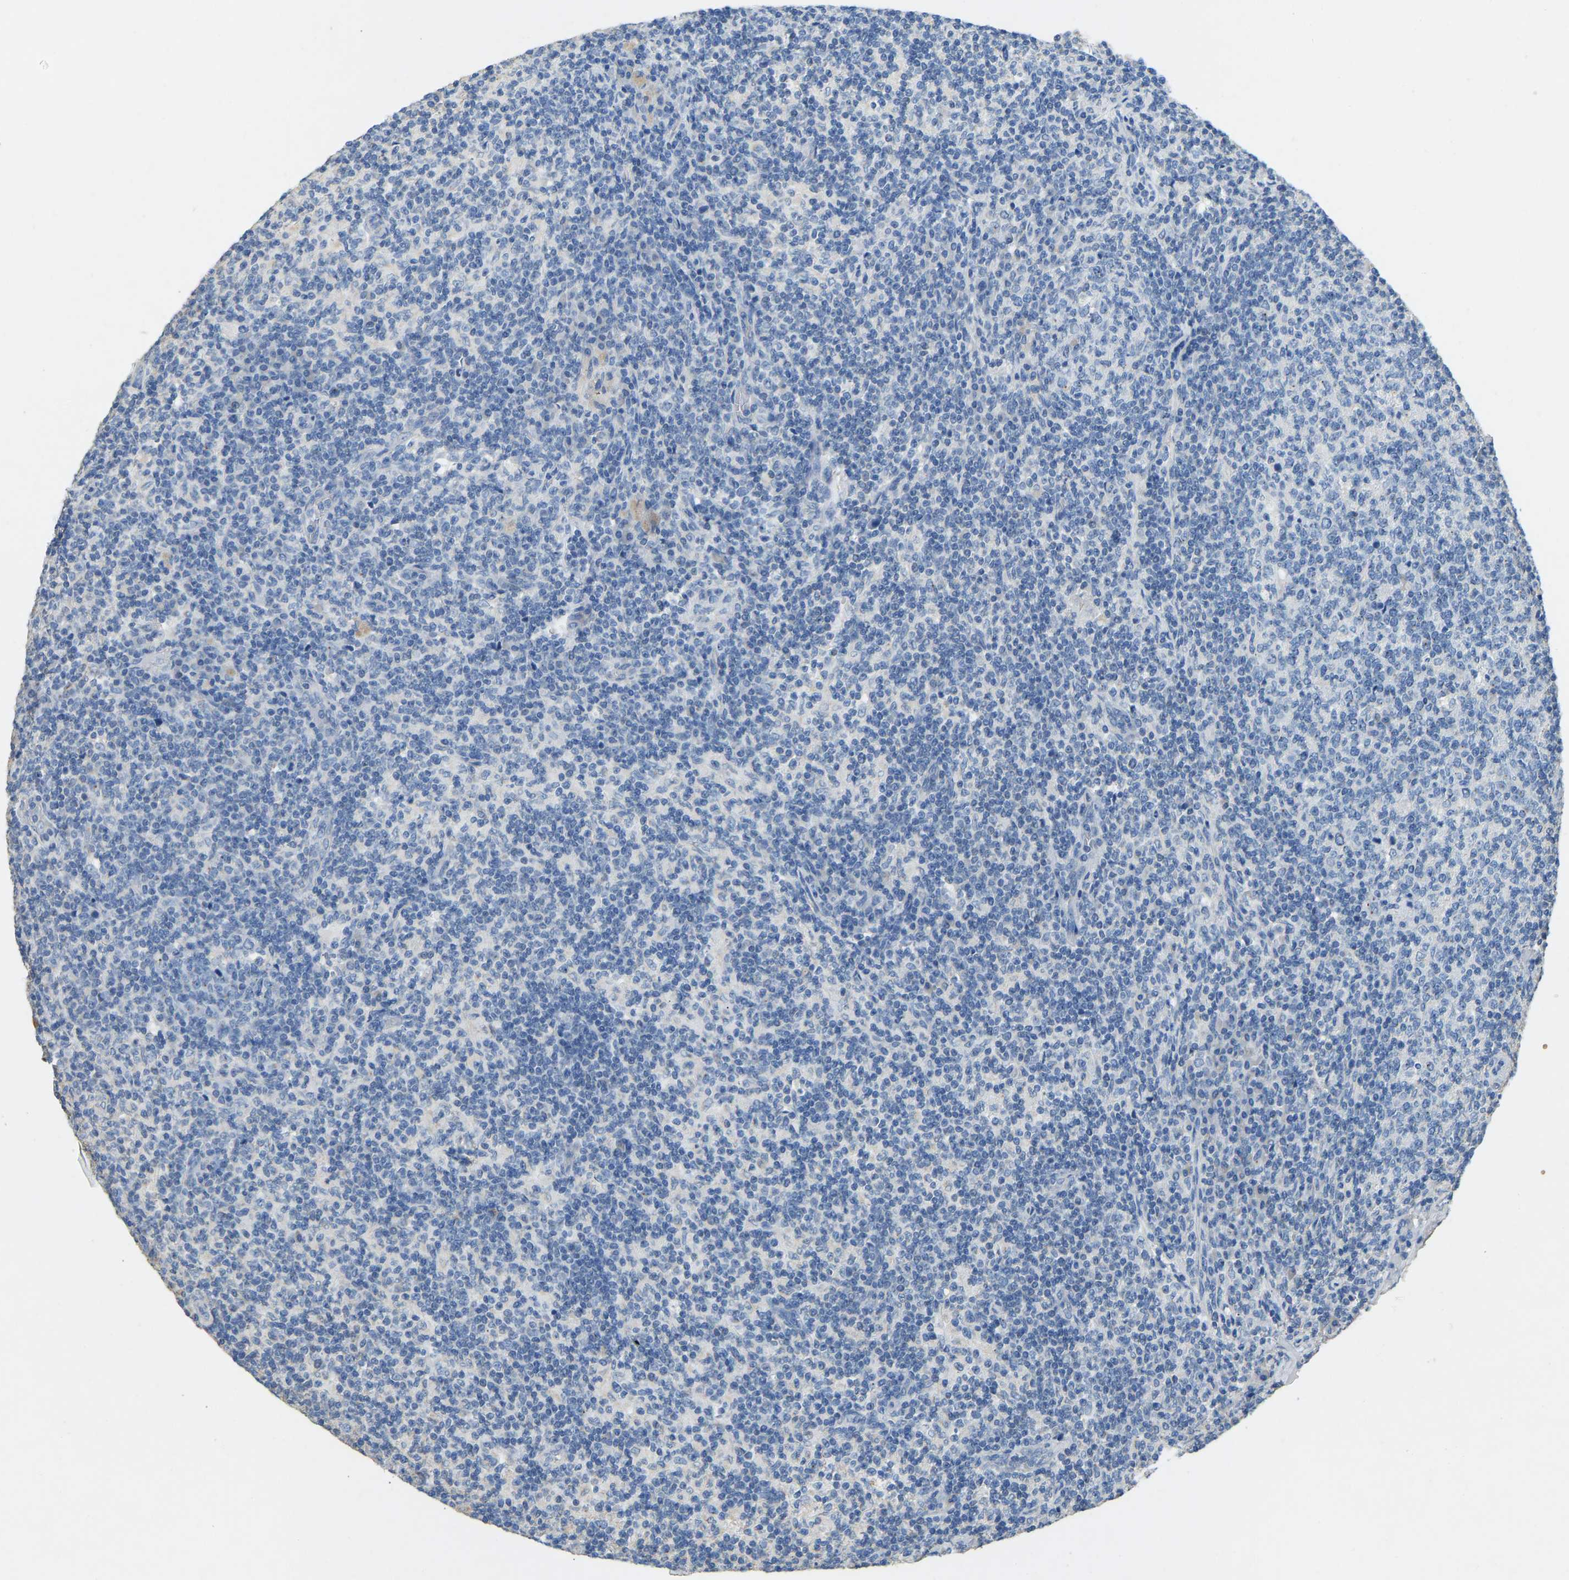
{"staining": {"intensity": "negative", "quantity": "none", "location": "none"}, "tissue": "lymph node", "cell_type": "Germinal center cells", "image_type": "normal", "snomed": [{"axis": "morphology", "description": "Normal tissue, NOS"}, {"axis": "morphology", "description": "Inflammation, NOS"}, {"axis": "topography", "description": "Lymph node"}], "caption": "IHC of unremarkable lymph node shows no staining in germinal center cells. Nuclei are stained in blue.", "gene": "TECTA", "patient": {"sex": "male", "age": 55}}